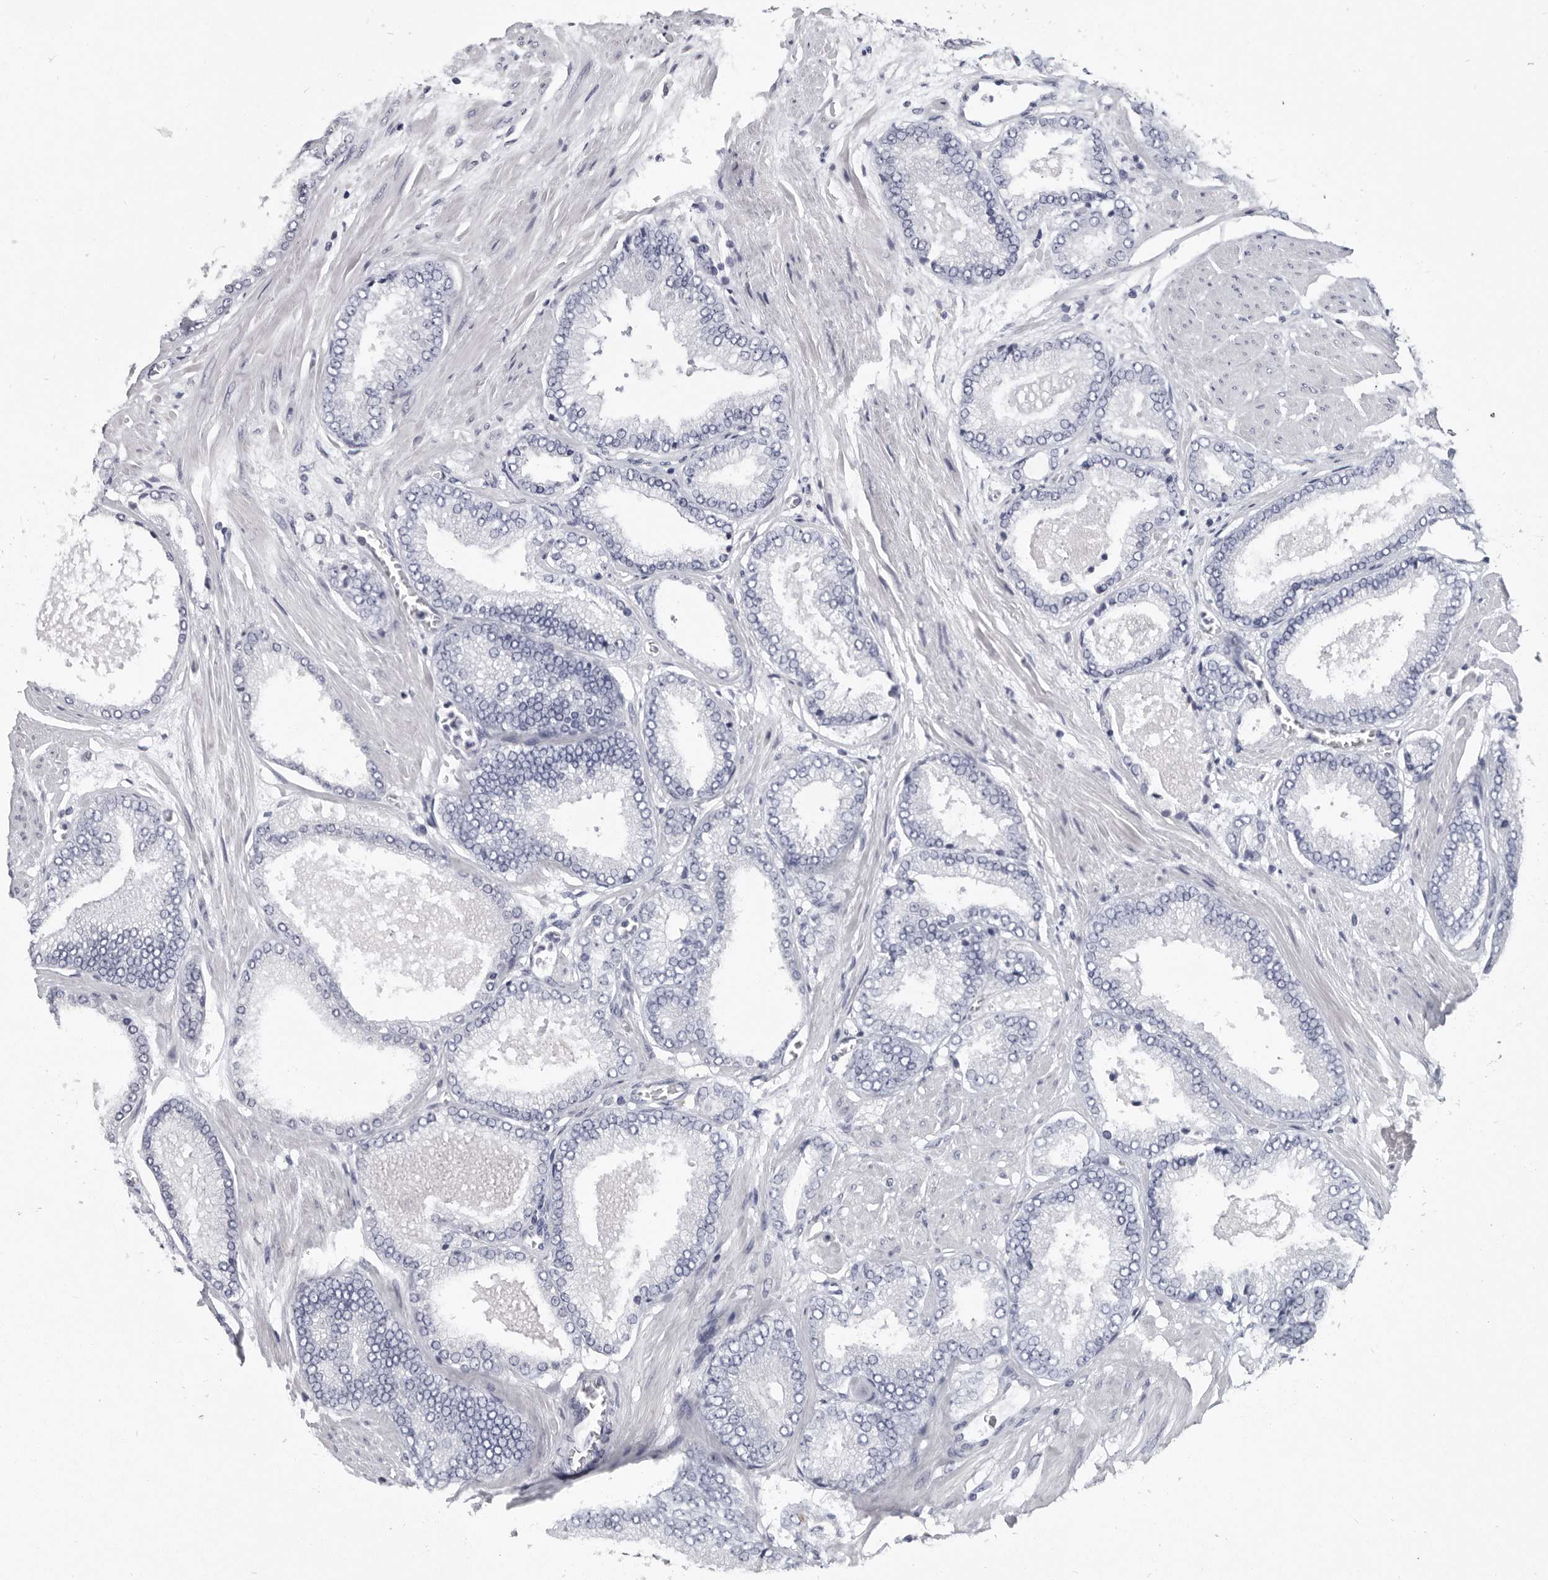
{"staining": {"intensity": "negative", "quantity": "none", "location": "none"}, "tissue": "prostate cancer", "cell_type": "Tumor cells", "image_type": "cancer", "snomed": [{"axis": "morphology", "description": "Adenocarcinoma, High grade"}, {"axis": "topography", "description": "Prostate"}], "caption": "The immunohistochemistry histopathology image has no significant positivity in tumor cells of prostate adenocarcinoma (high-grade) tissue. The staining is performed using DAB (3,3'-diaminobenzidine) brown chromogen with nuclei counter-stained in using hematoxylin.", "gene": "WRAP73", "patient": {"sex": "male", "age": 61}}